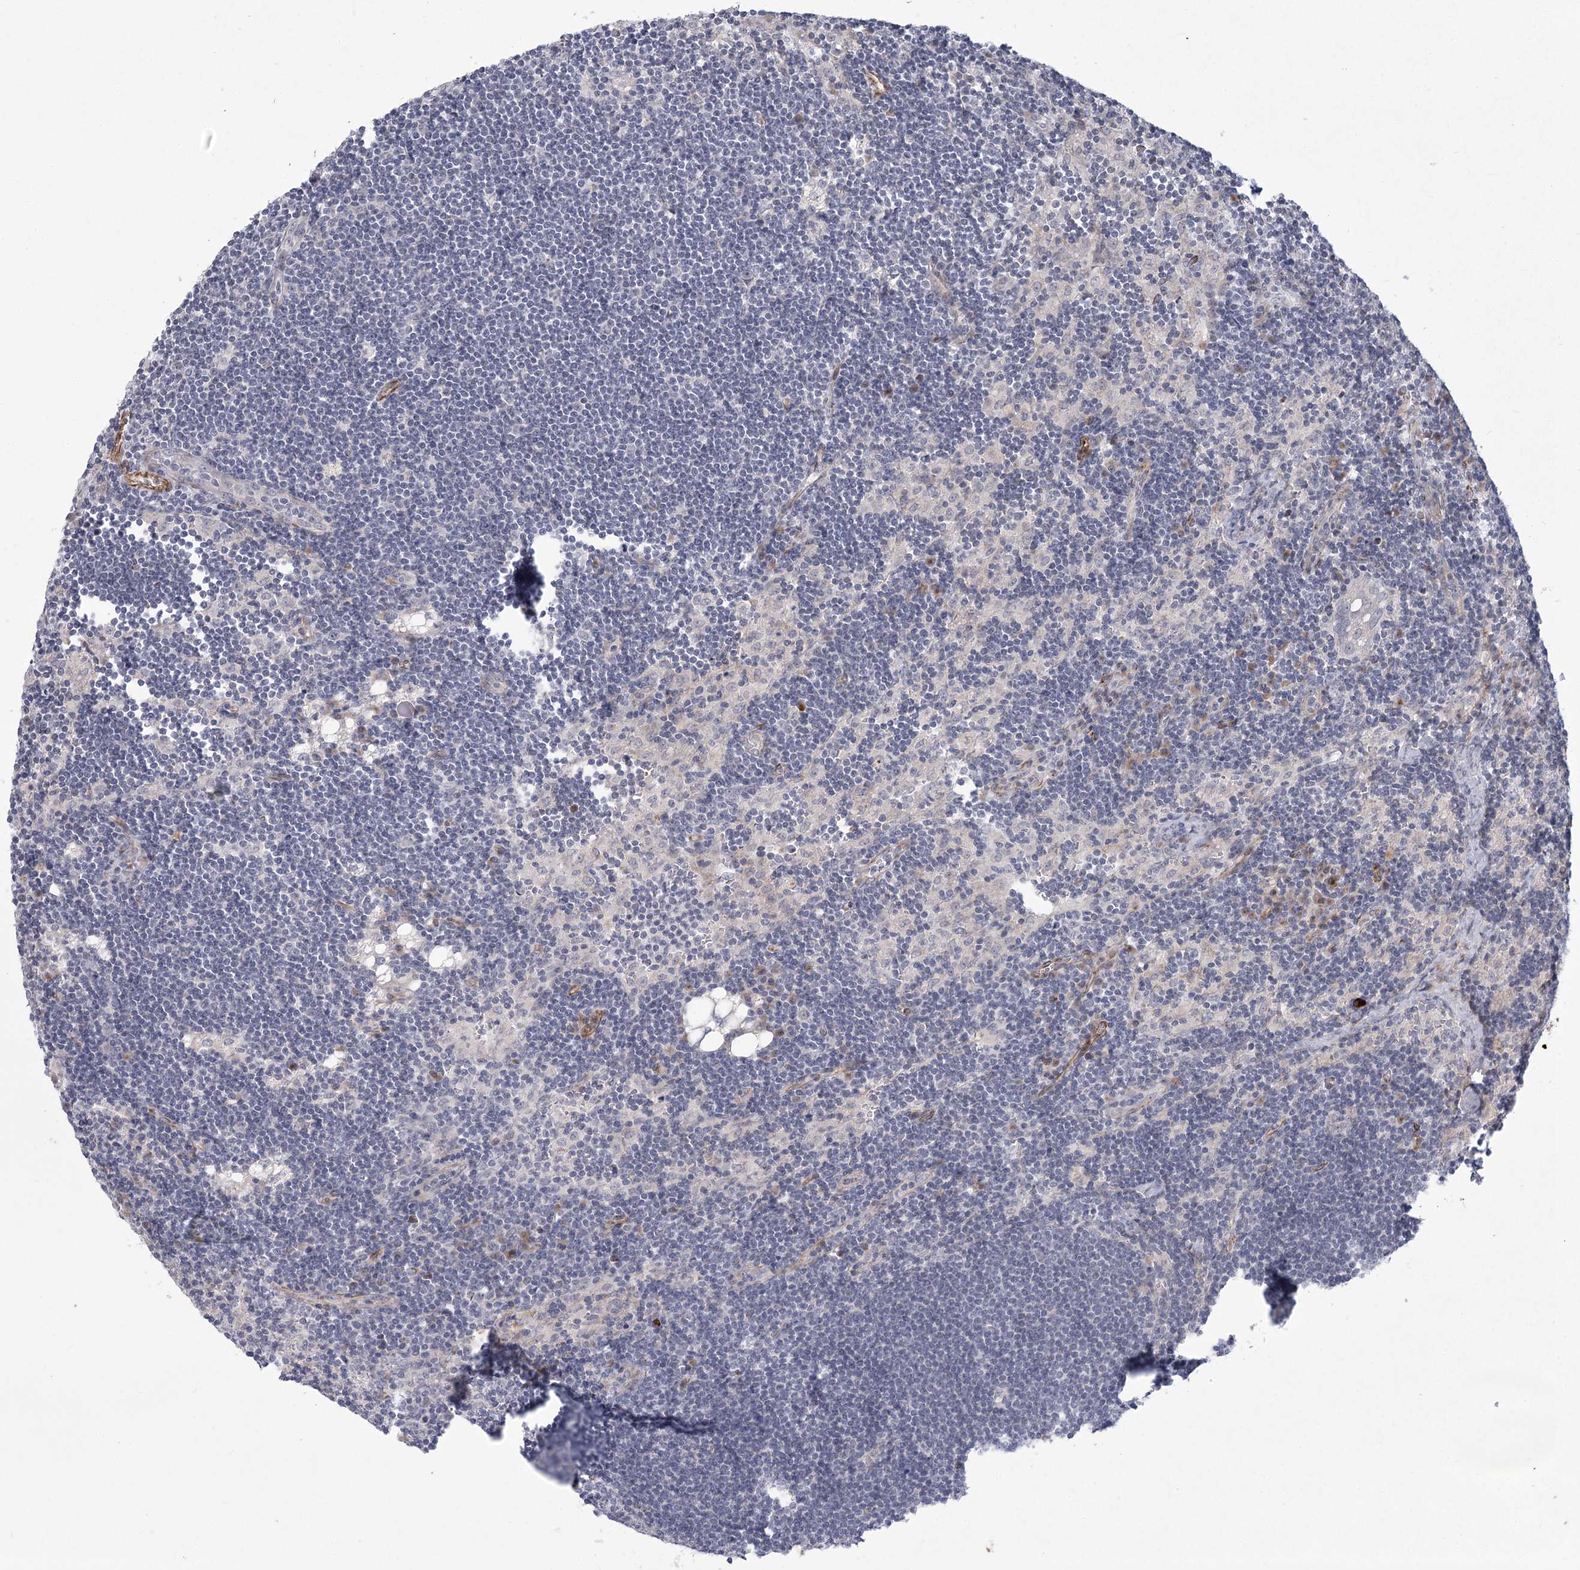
{"staining": {"intensity": "negative", "quantity": "none", "location": "none"}, "tissue": "lymph node", "cell_type": "Germinal center cells", "image_type": "normal", "snomed": [{"axis": "morphology", "description": "Normal tissue, NOS"}, {"axis": "topography", "description": "Lymph node"}], "caption": "Image shows no protein expression in germinal center cells of benign lymph node. (Immunohistochemistry, brightfield microscopy, high magnification).", "gene": "MEPE", "patient": {"sex": "male", "age": 24}}